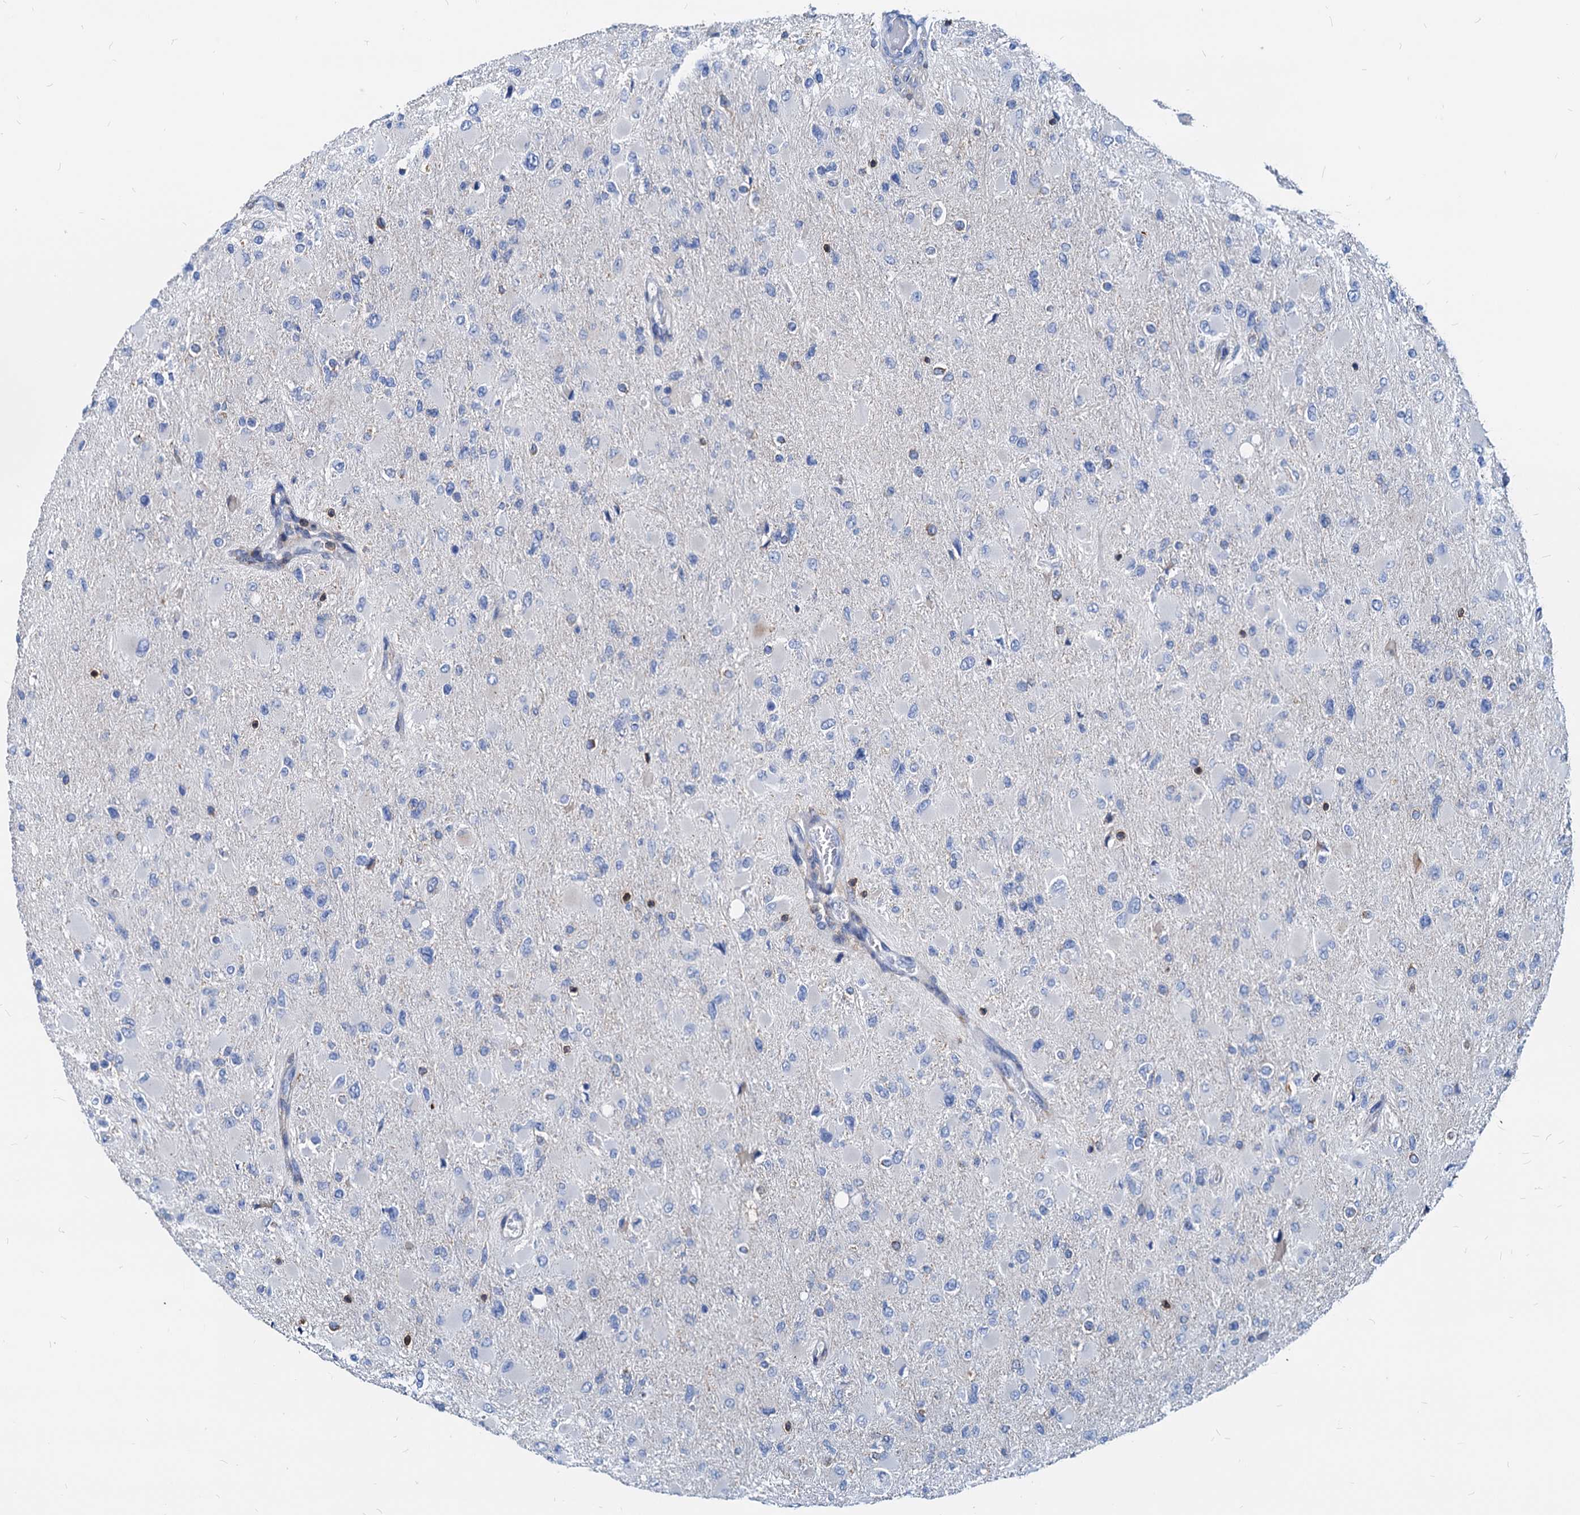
{"staining": {"intensity": "negative", "quantity": "none", "location": "none"}, "tissue": "glioma", "cell_type": "Tumor cells", "image_type": "cancer", "snomed": [{"axis": "morphology", "description": "Glioma, malignant, High grade"}, {"axis": "topography", "description": "Cerebral cortex"}], "caption": "An image of human malignant glioma (high-grade) is negative for staining in tumor cells. (IHC, brightfield microscopy, high magnification).", "gene": "LCP2", "patient": {"sex": "female", "age": 36}}